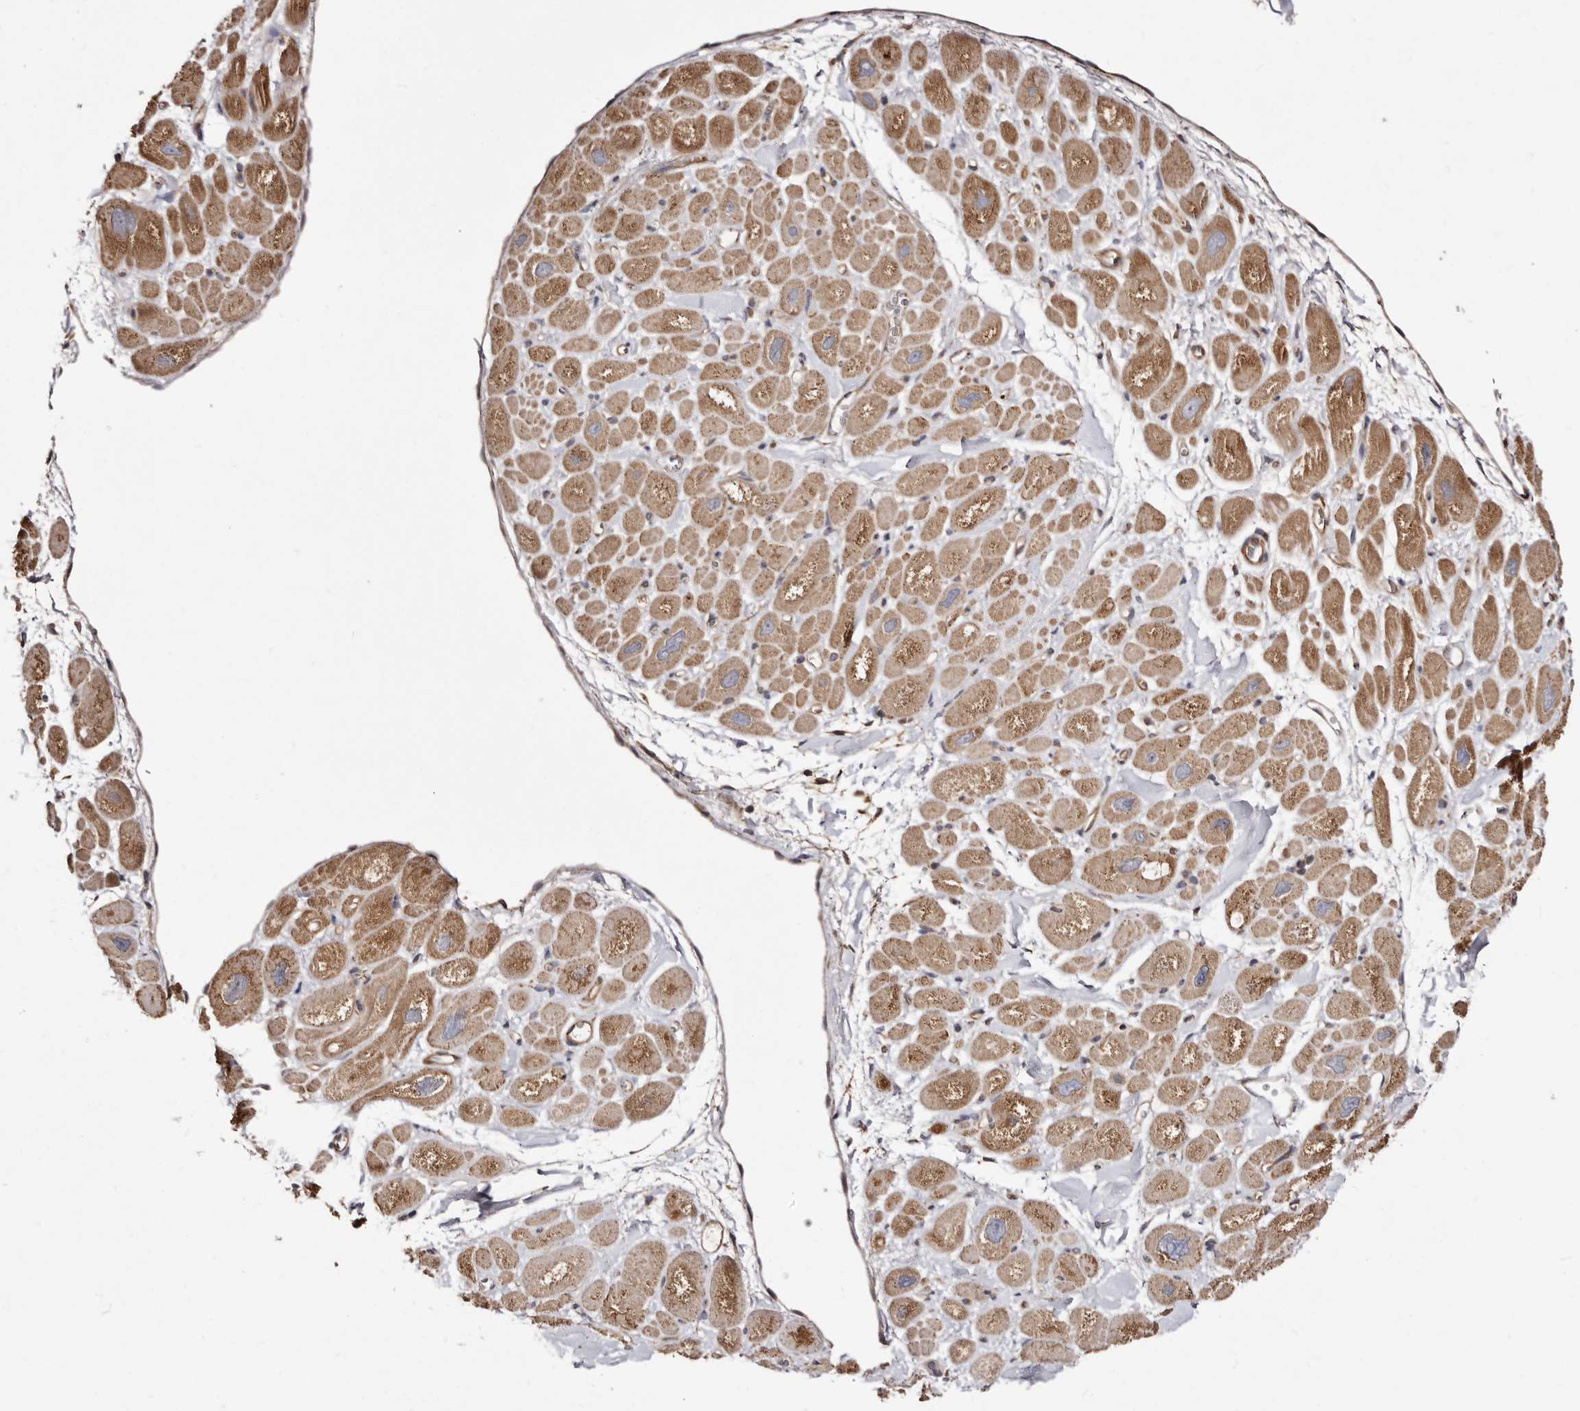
{"staining": {"intensity": "moderate", "quantity": ">75%", "location": "cytoplasmic/membranous"}, "tissue": "heart muscle", "cell_type": "Cardiomyocytes", "image_type": "normal", "snomed": [{"axis": "morphology", "description": "Normal tissue, NOS"}, {"axis": "topography", "description": "Heart"}], "caption": "Immunohistochemical staining of benign human heart muscle displays >75% levels of moderate cytoplasmic/membranous protein expression in about >75% of cardiomyocytes.", "gene": "LUZP1", "patient": {"sex": "male", "age": 49}}